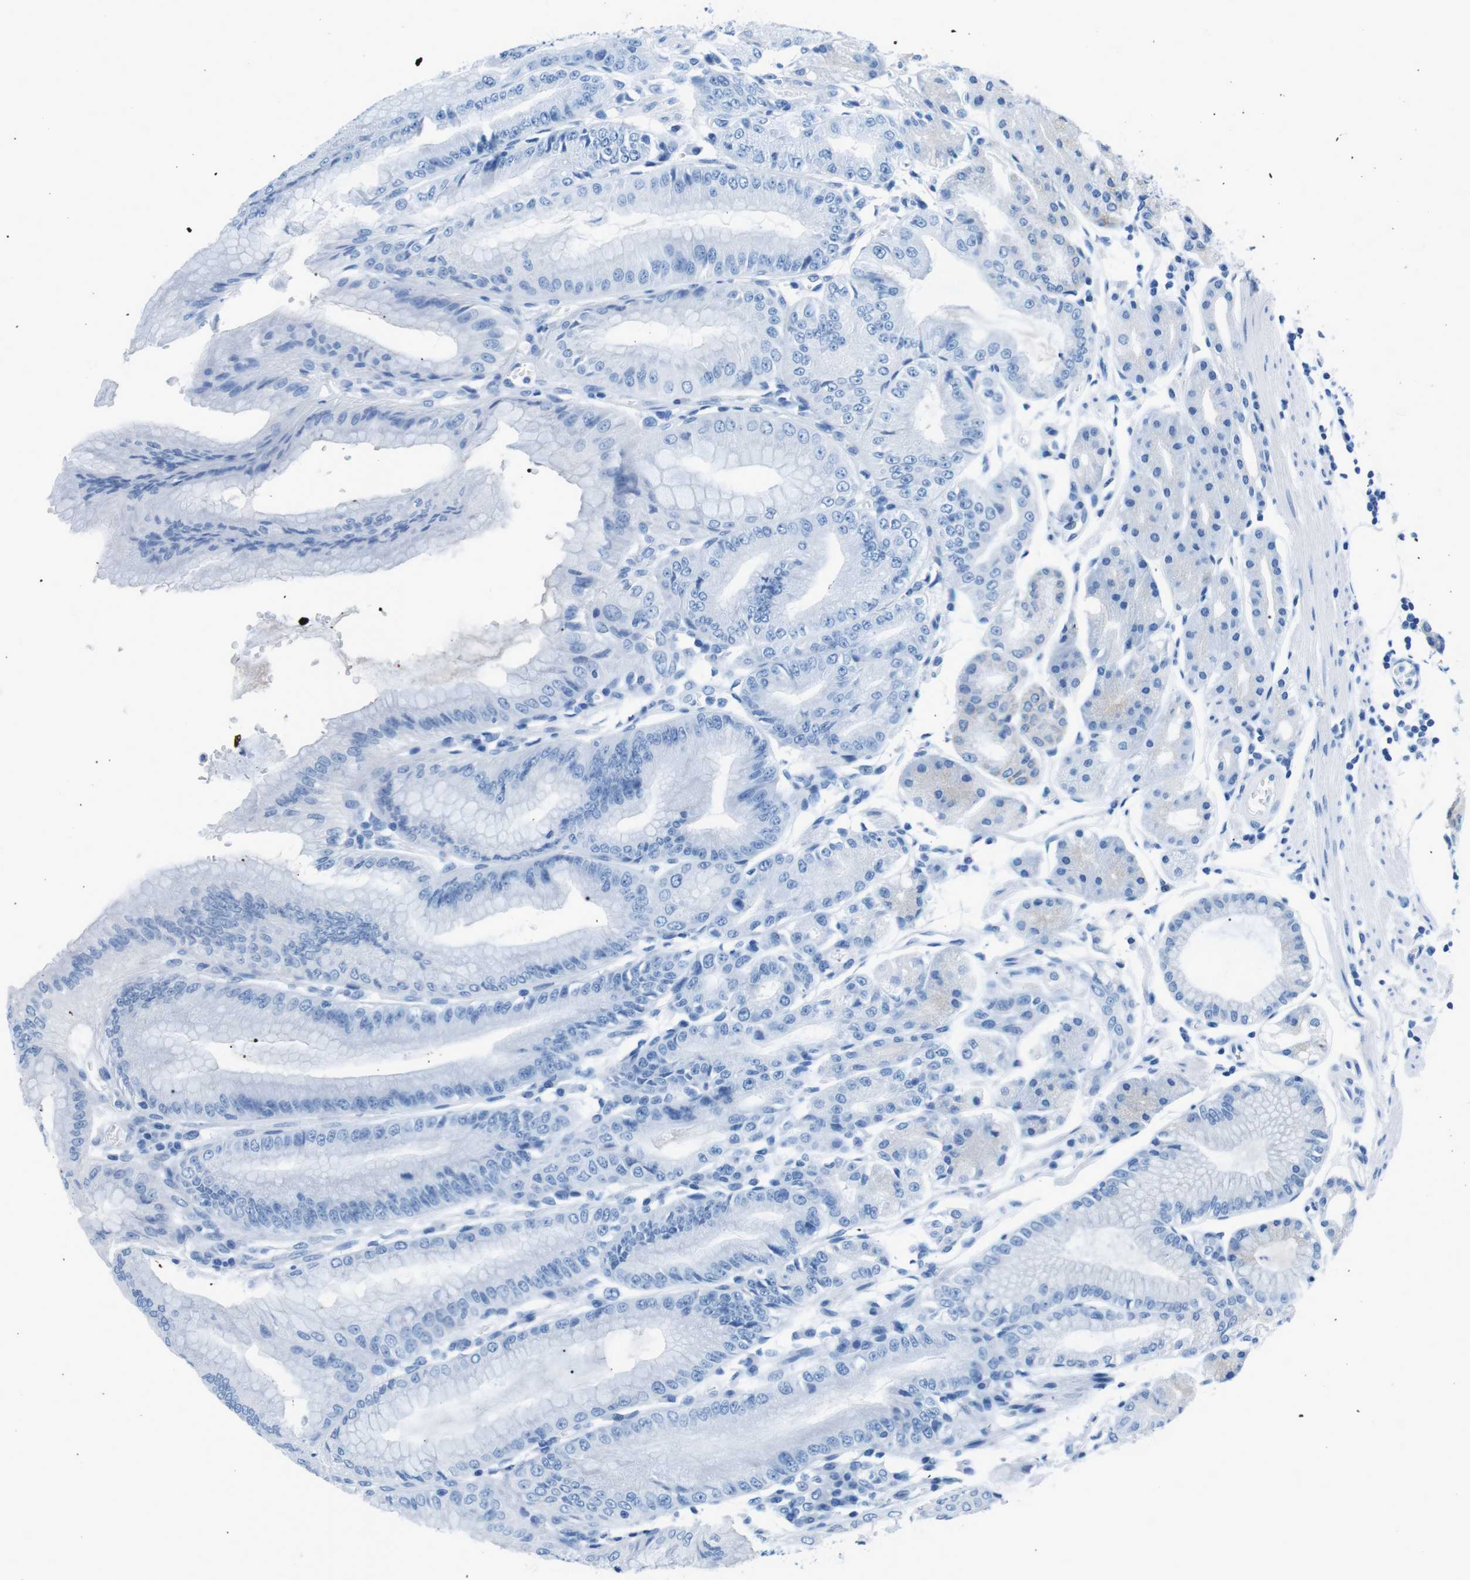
{"staining": {"intensity": "negative", "quantity": "none", "location": "none"}, "tissue": "stomach", "cell_type": "Glandular cells", "image_type": "normal", "snomed": [{"axis": "morphology", "description": "Normal tissue, NOS"}, {"axis": "topography", "description": "Stomach, lower"}], "caption": "DAB (3,3'-diaminobenzidine) immunohistochemical staining of normal human stomach displays no significant positivity in glandular cells. The staining was performed using DAB (3,3'-diaminobenzidine) to visualize the protein expression in brown, while the nuclei were stained in blue with hematoxylin (Magnification: 20x).", "gene": "MUC2", "patient": {"sex": "male", "age": 71}}